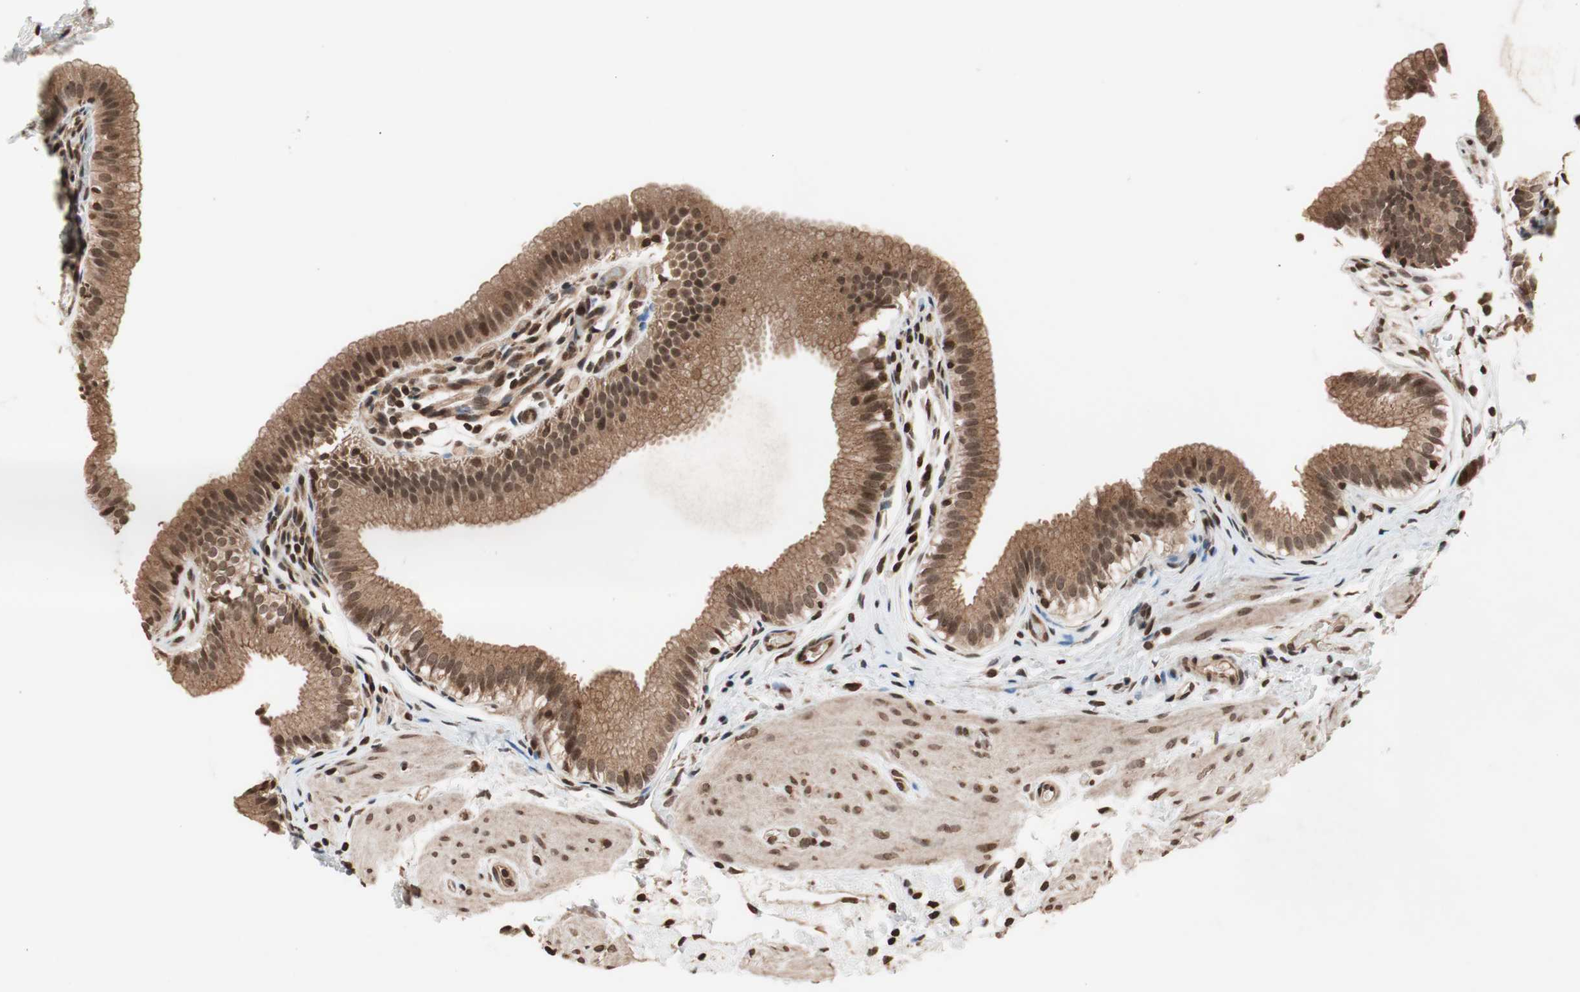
{"staining": {"intensity": "strong", "quantity": ">75%", "location": "cytoplasmic/membranous,nuclear"}, "tissue": "gallbladder", "cell_type": "Glandular cells", "image_type": "normal", "snomed": [{"axis": "morphology", "description": "Normal tissue, NOS"}, {"axis": "topography", "description": "Gallbladder"}], "caption": "Immunohistochemistry histopathology image of unremarkable human gallbladder stained for a protein (brown), which reveals high levels of strong cytoplasmic/membranous,nuclear staining in about >75% of glandular cells.", "gene": "ZFC3H1", "patient": {"sex": "female", "age": 26}}